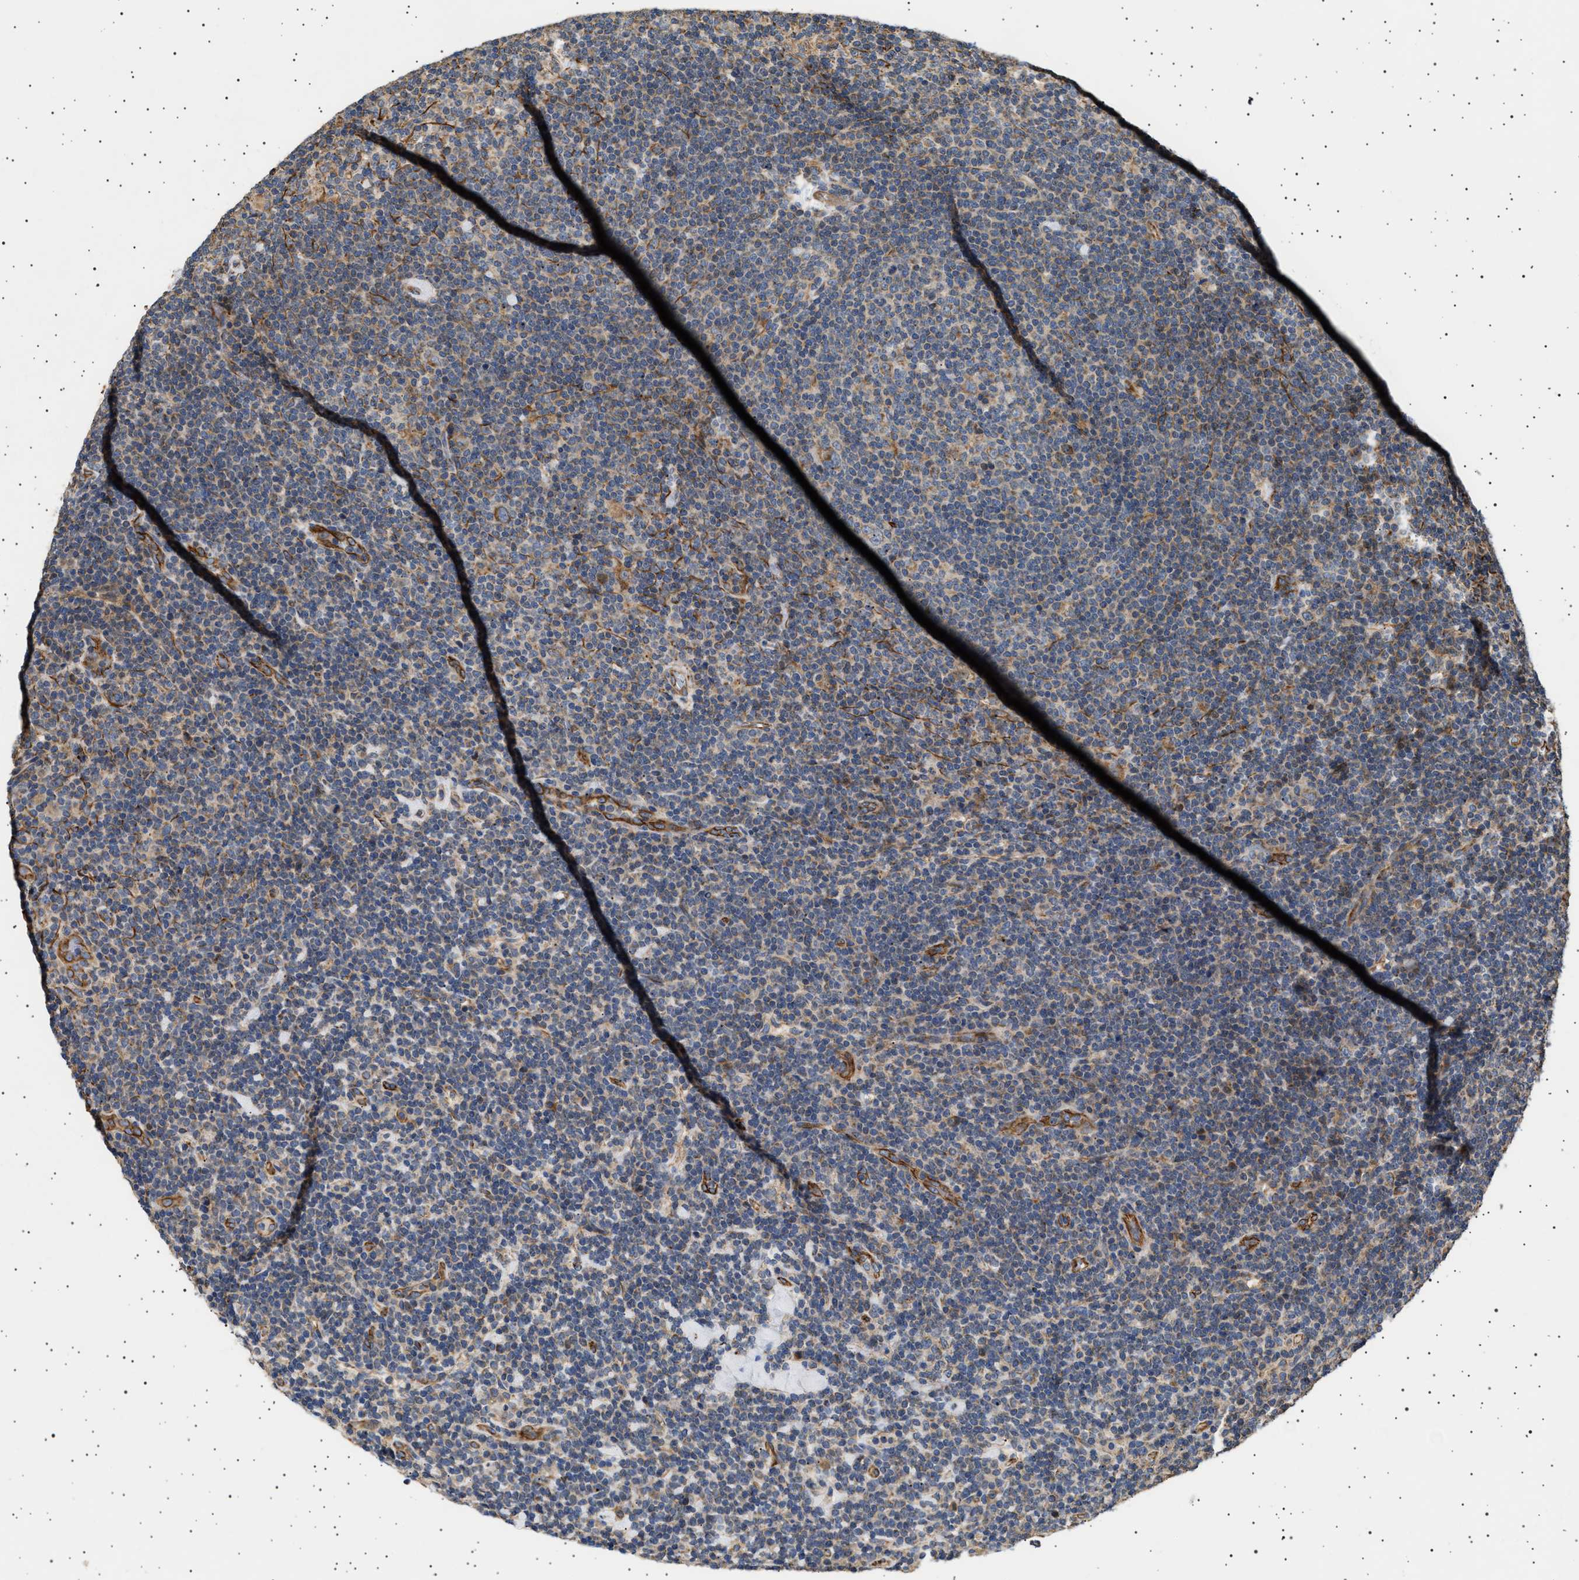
{"staining": {"intensity": "moderate", "quantity": "<25%", "location": "cytoplasmic/membranous"}, "tissue": "lymphoma", "cell_type": "Tumor cells", "image_type": "cancer", "snomed": [{"axis": "morphology", "description": "Hodgkin's disease, NOS"}, {"axis": "topography", "description": "Lymph node"}], "caption": "Immunohistochemistry (IHC) (DAB) staining of Hodgkin's disease demonstrates moderate cytoplasmic/membranous protein positivity in about <25% of tumor cells. (Stains: DAB in brown, nuclei in blue, Microscopy: brightfield microscopy at high magnification).", "gene": "TRUB2", "patient": {"sex": "female", "age": 57}}